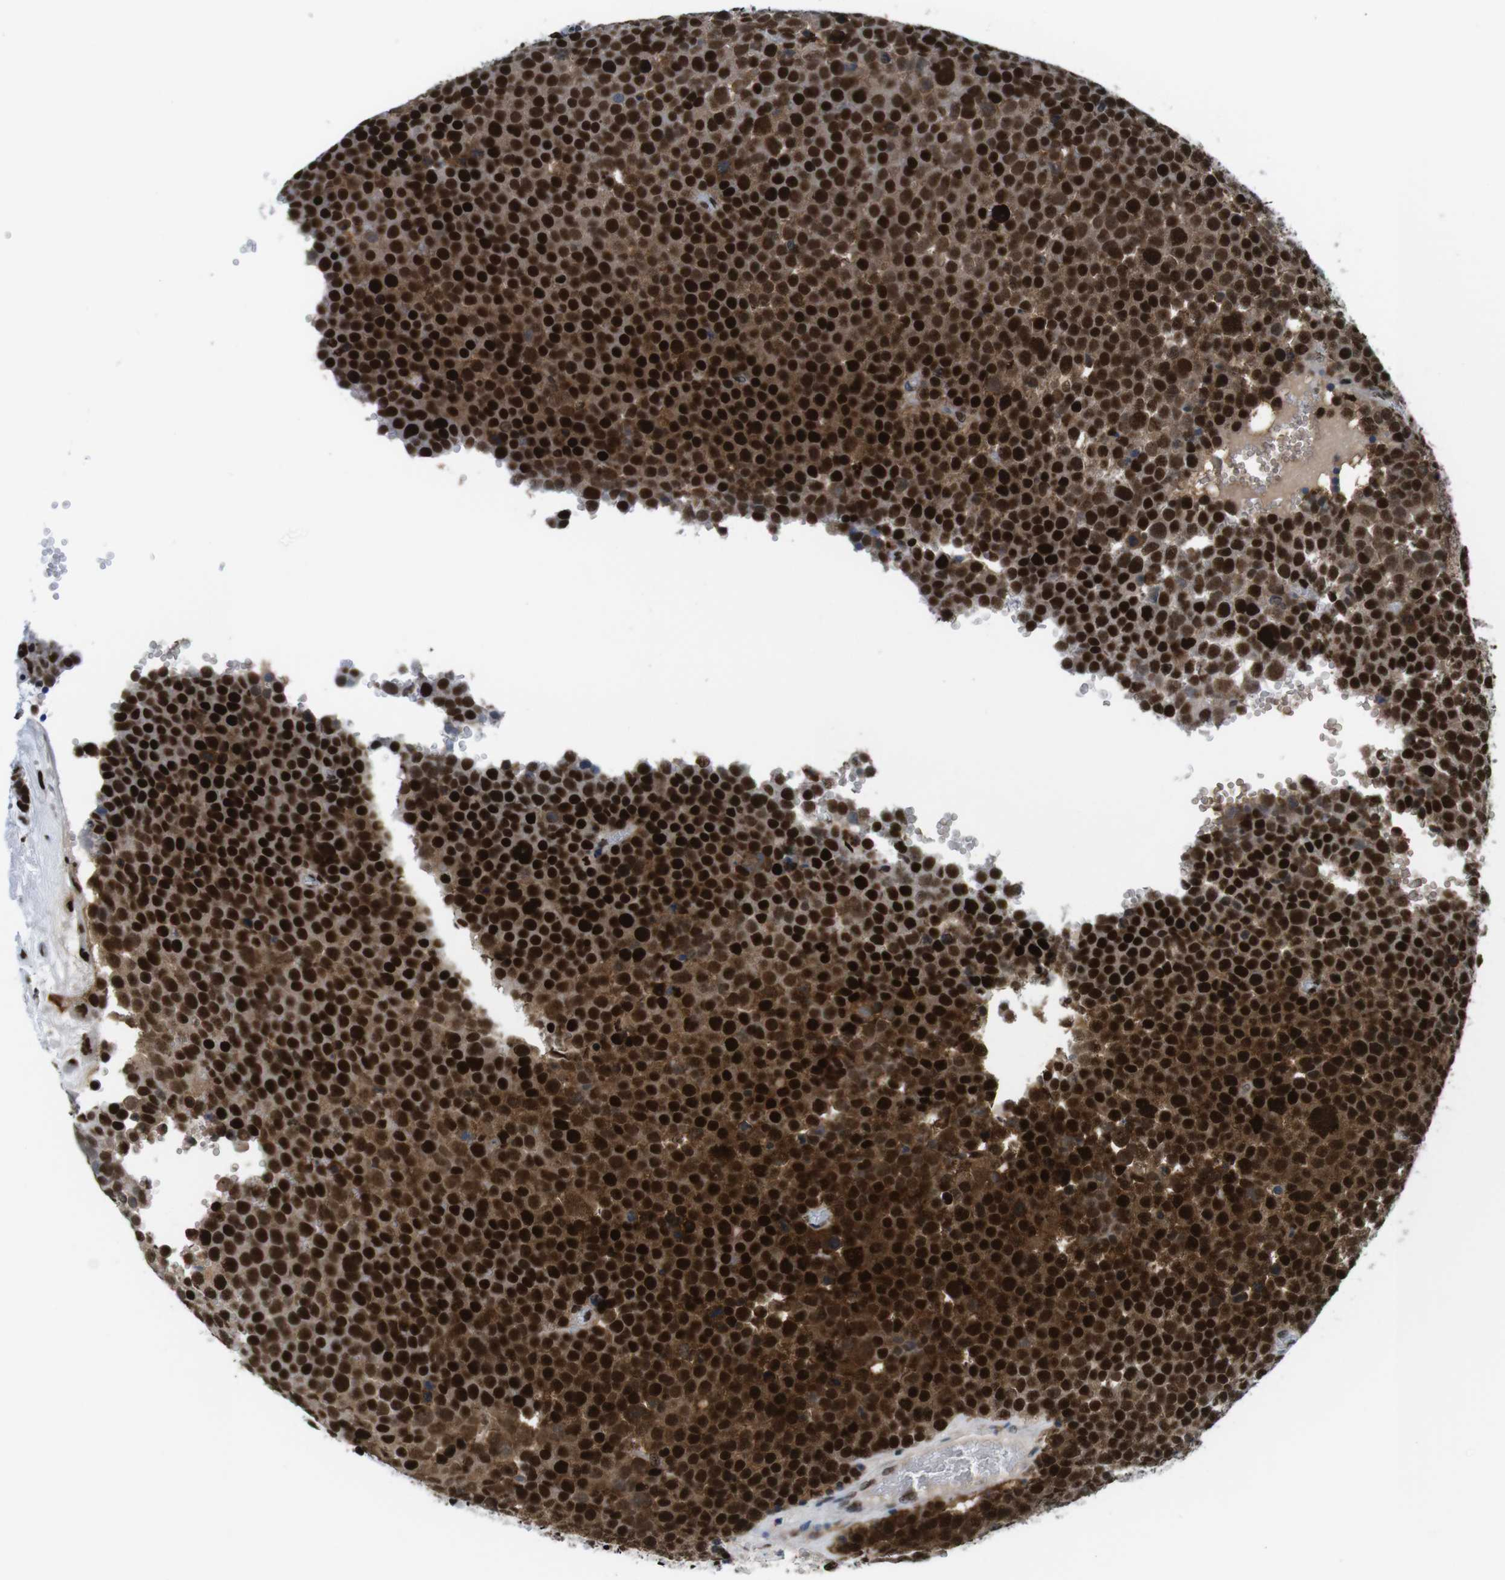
{"staining": {"intensity": "strong", "quantity": ">75%", "location": "cytoplasmic/membranous,nuclear"}, "tissue": "testis cancer", "cell_type": "Tumor cells", "image_type": "cancer", "snomed": [{"axis": "morphology", "description": "Seminoma, NOS"}, {"axis": "topography", "description": "Testis"}], "caption": "About >75% of tumor cells in human testis cancer (seminoma) demonstrate strong cytoplasmic/membranous and nuclear protein positivity as visualized by brown immunohistochemical staining.", "gene": "PSME3", "patient": {"sex": "male", "age": 71}}